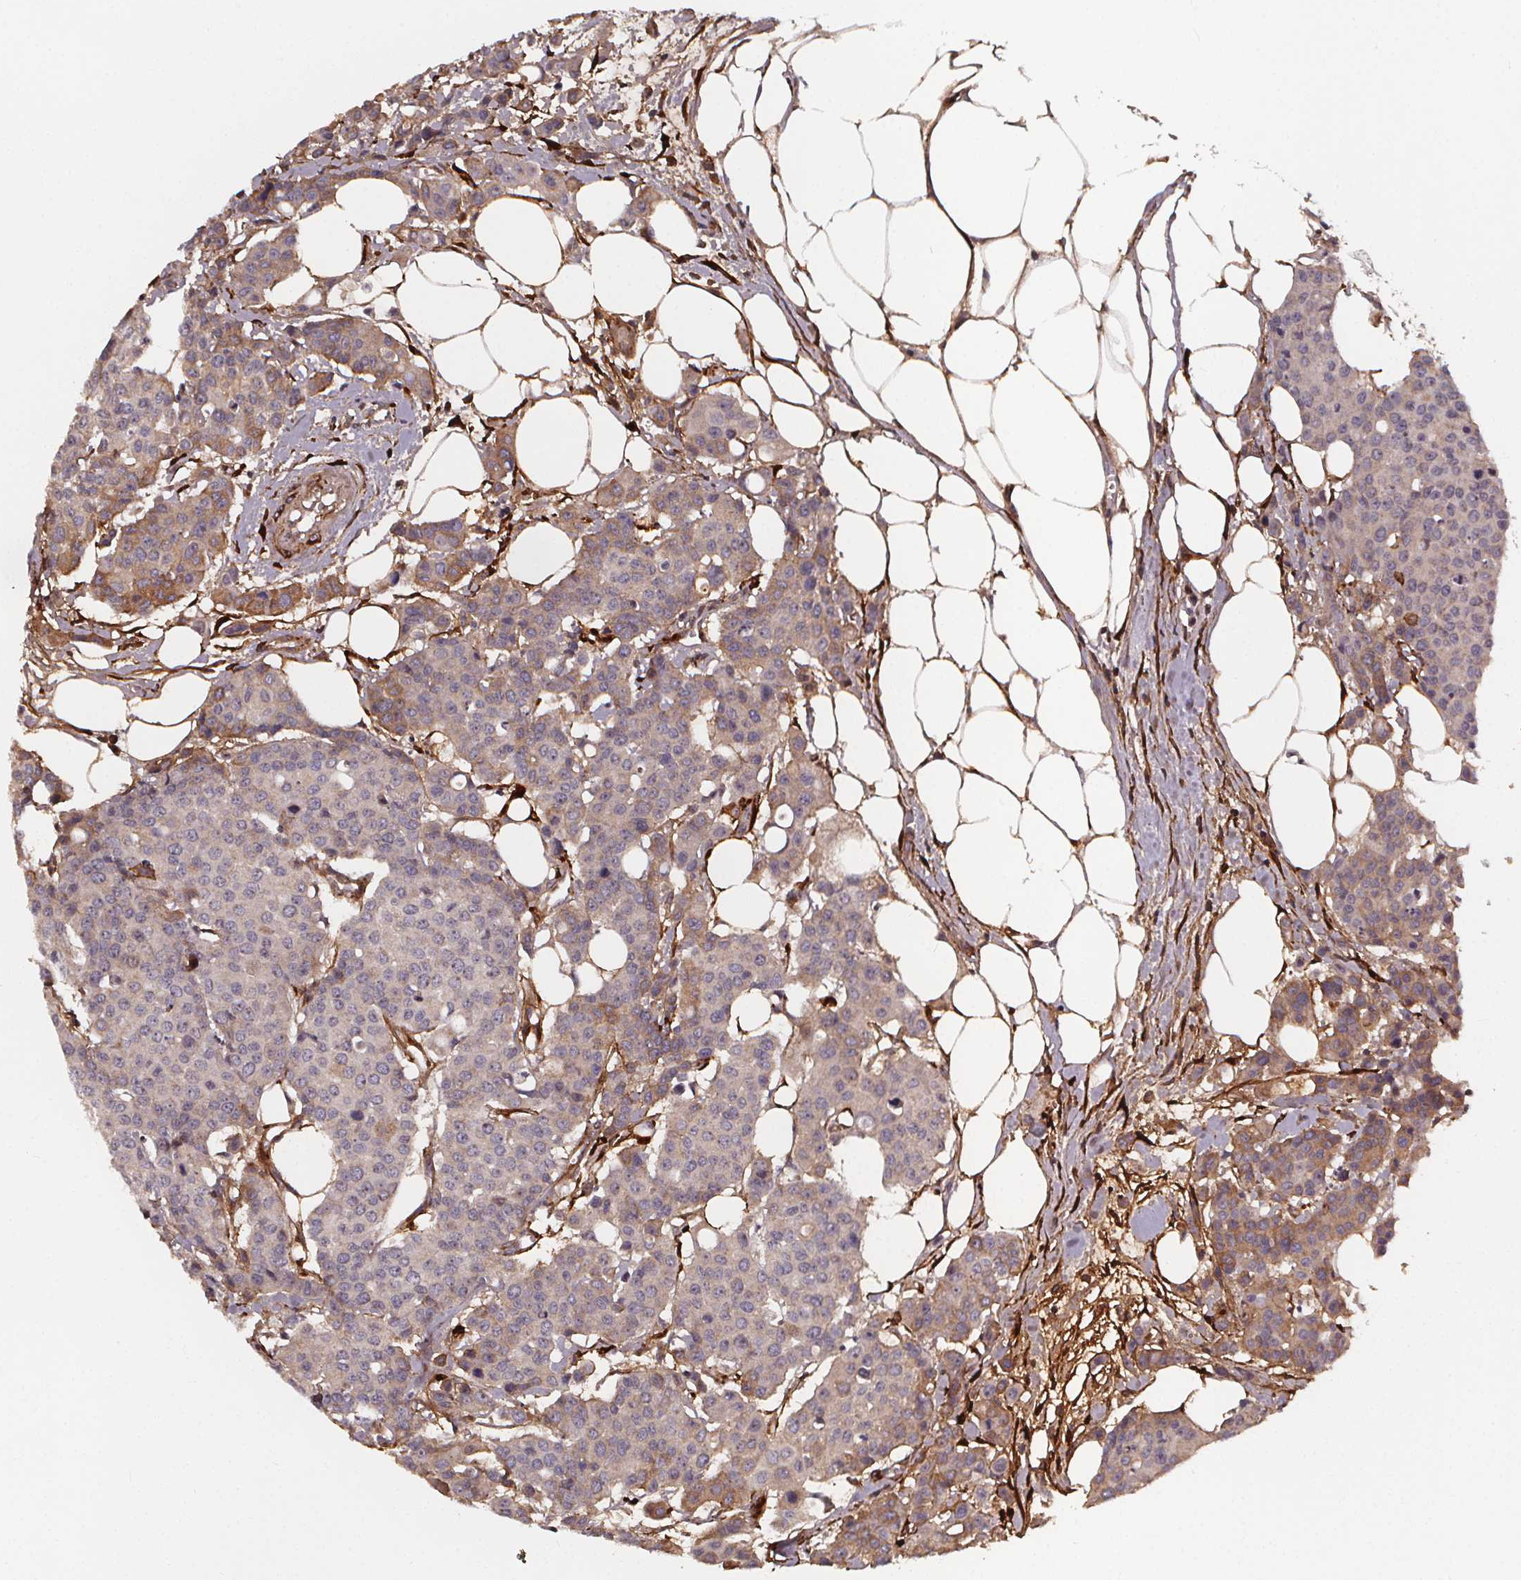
{"staining": {"intensity": "weak", "quantity": "<25%", "location": "cytoplasmic/membranous"}, "tissue": "carcinoid", "cell_type": "Tumor cells", "image_type": "cancer", "snomed": [{"axis": "morphology", "description": "Carcinoid, malignant, NOS"}, {"axis": "topography", "description": "Colon"}], "caption": "This is an immunohistochemistry micrograph of malignant carcinoid. There is no staining in tumor cells.", "gene": "AEBP1", "patient": {"sex": "male", "age": 81}}